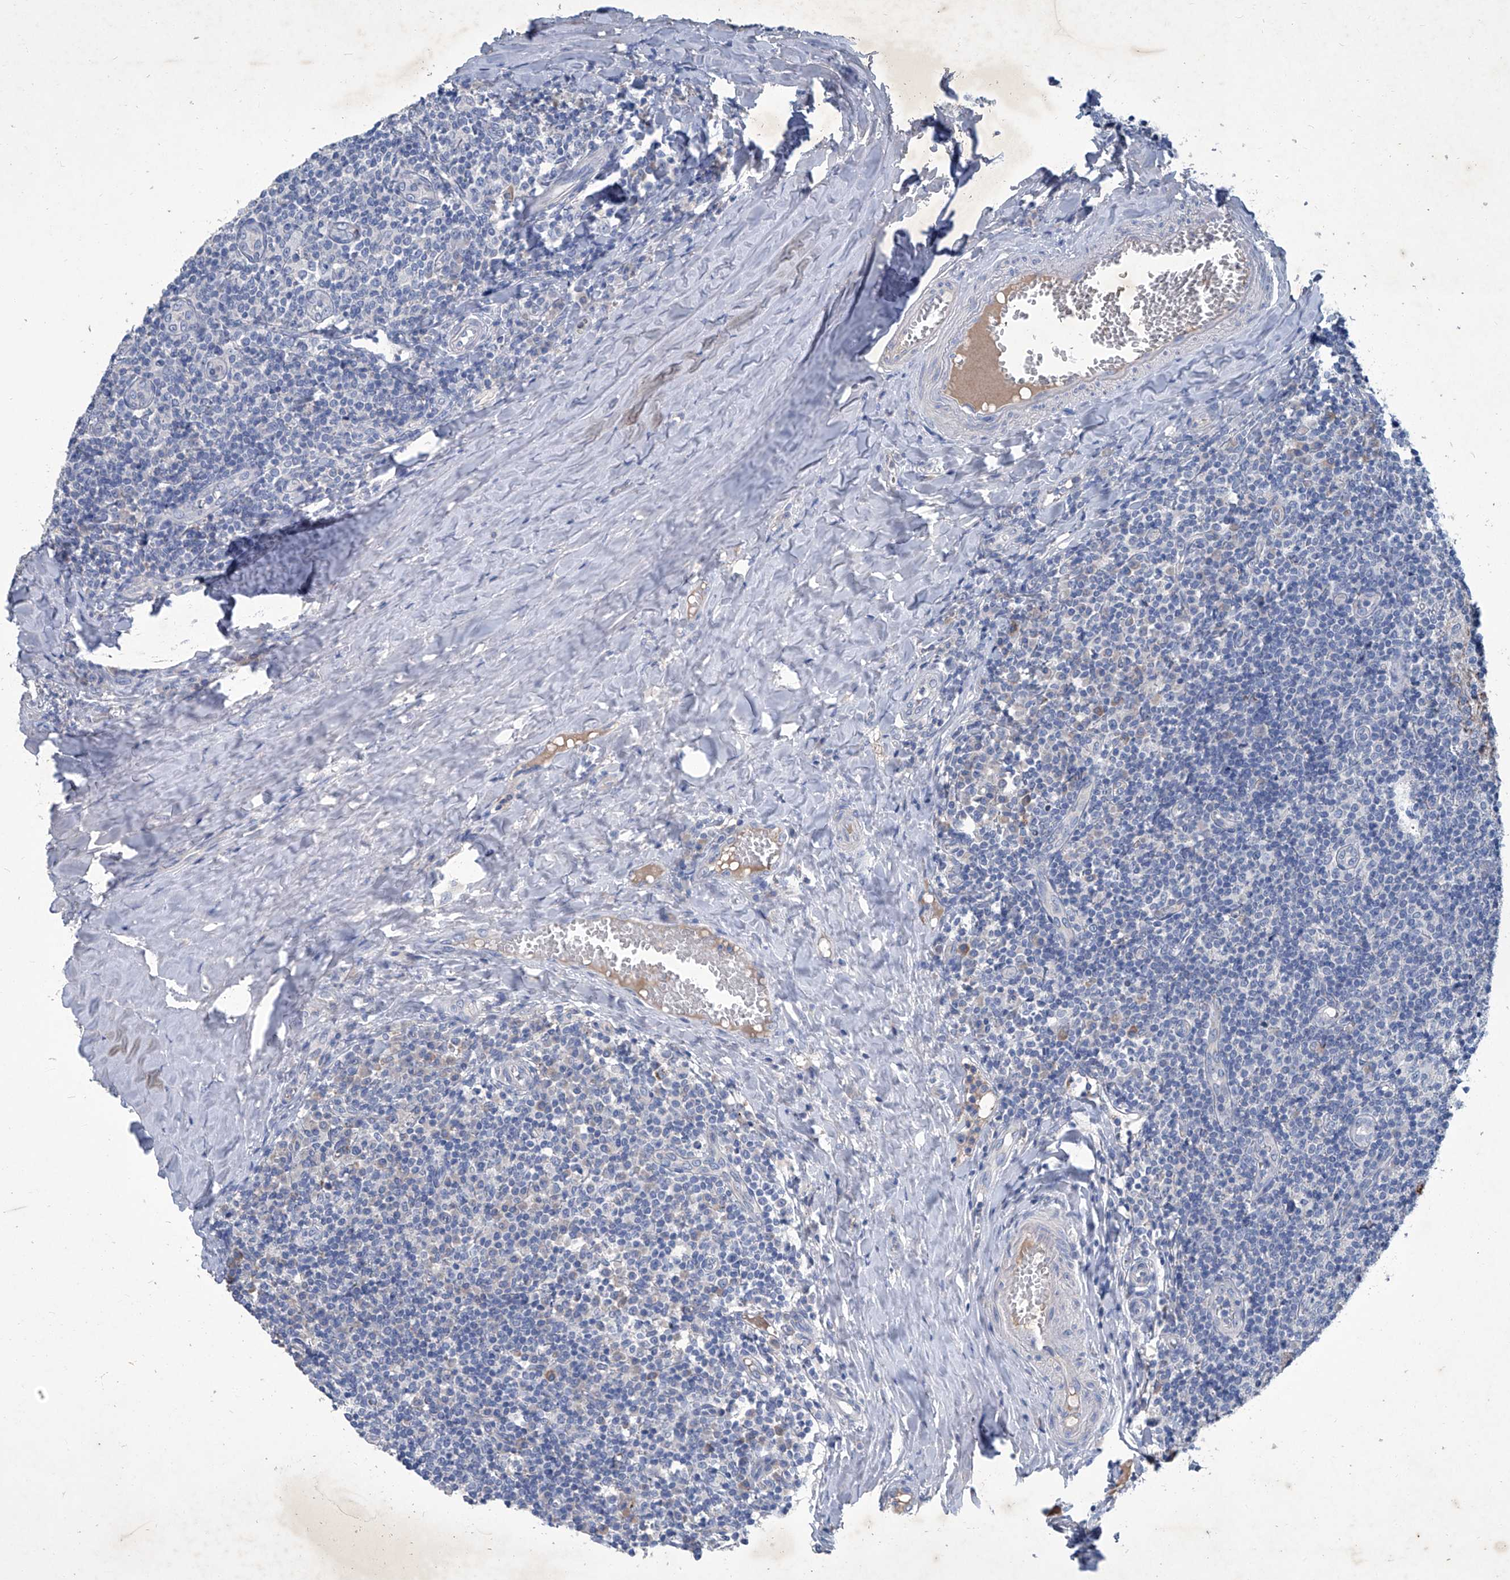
{"staining": {"intensity": "moderate", "quantity": "<25%", "location": "cytoplasmic/membranous"}, "tissue": "tonsil", "cell_type": "Germinal center cells", "image_type": "normal", "snomed": [{"axis": "morphology", "description": "Normal tissue, NOS"}, {"axis": "topography", "description": "Tonsil"}], "caption": "A high-resolution photomicrograph shows immunohistochemistry staining of benign tonsil, which reveals moderate cytoplasmic/membranous positivity in about <25% of germinal center cells.", "gene": "MTARC1", "patient": {"sex": "female", "age": 19}}